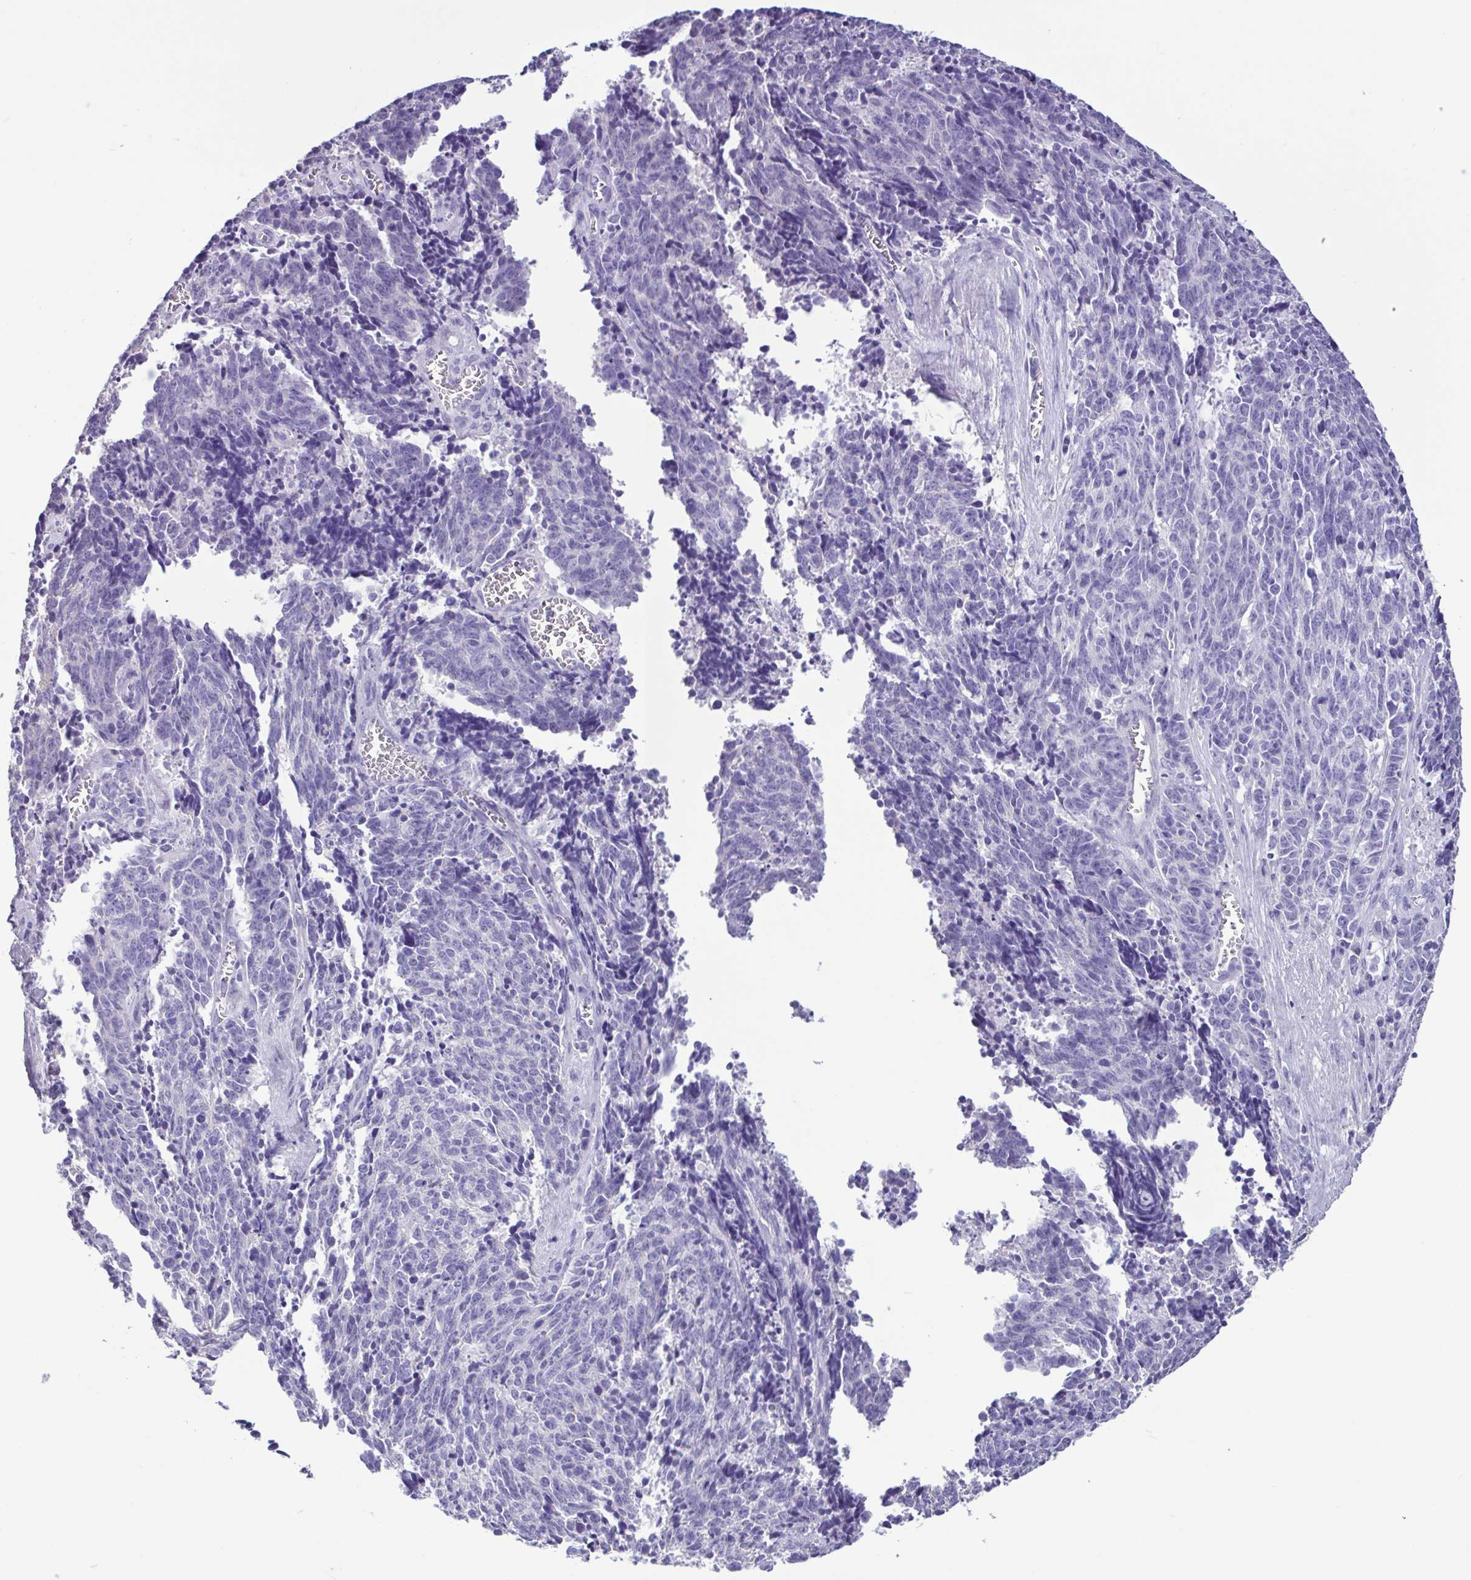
{"staining": {"intensity": "negative", "quantity": "none", "location": "none"}, "tissue": "cervical cancer", "cell_type": "Tumor cells", "image_type": "cancer", "snomed": [{"axis": "morphology", "description": "Squamous cell carcinoma, NOS"}, {"axis": "topography", "description": "Cervix"}], "caption": "Tumor cells show no significant protein staining in cervical cancer (squamous cell carcinoma).", "gene": "PLA2G4E", "patient": {"sex": "female", "age": 29}}